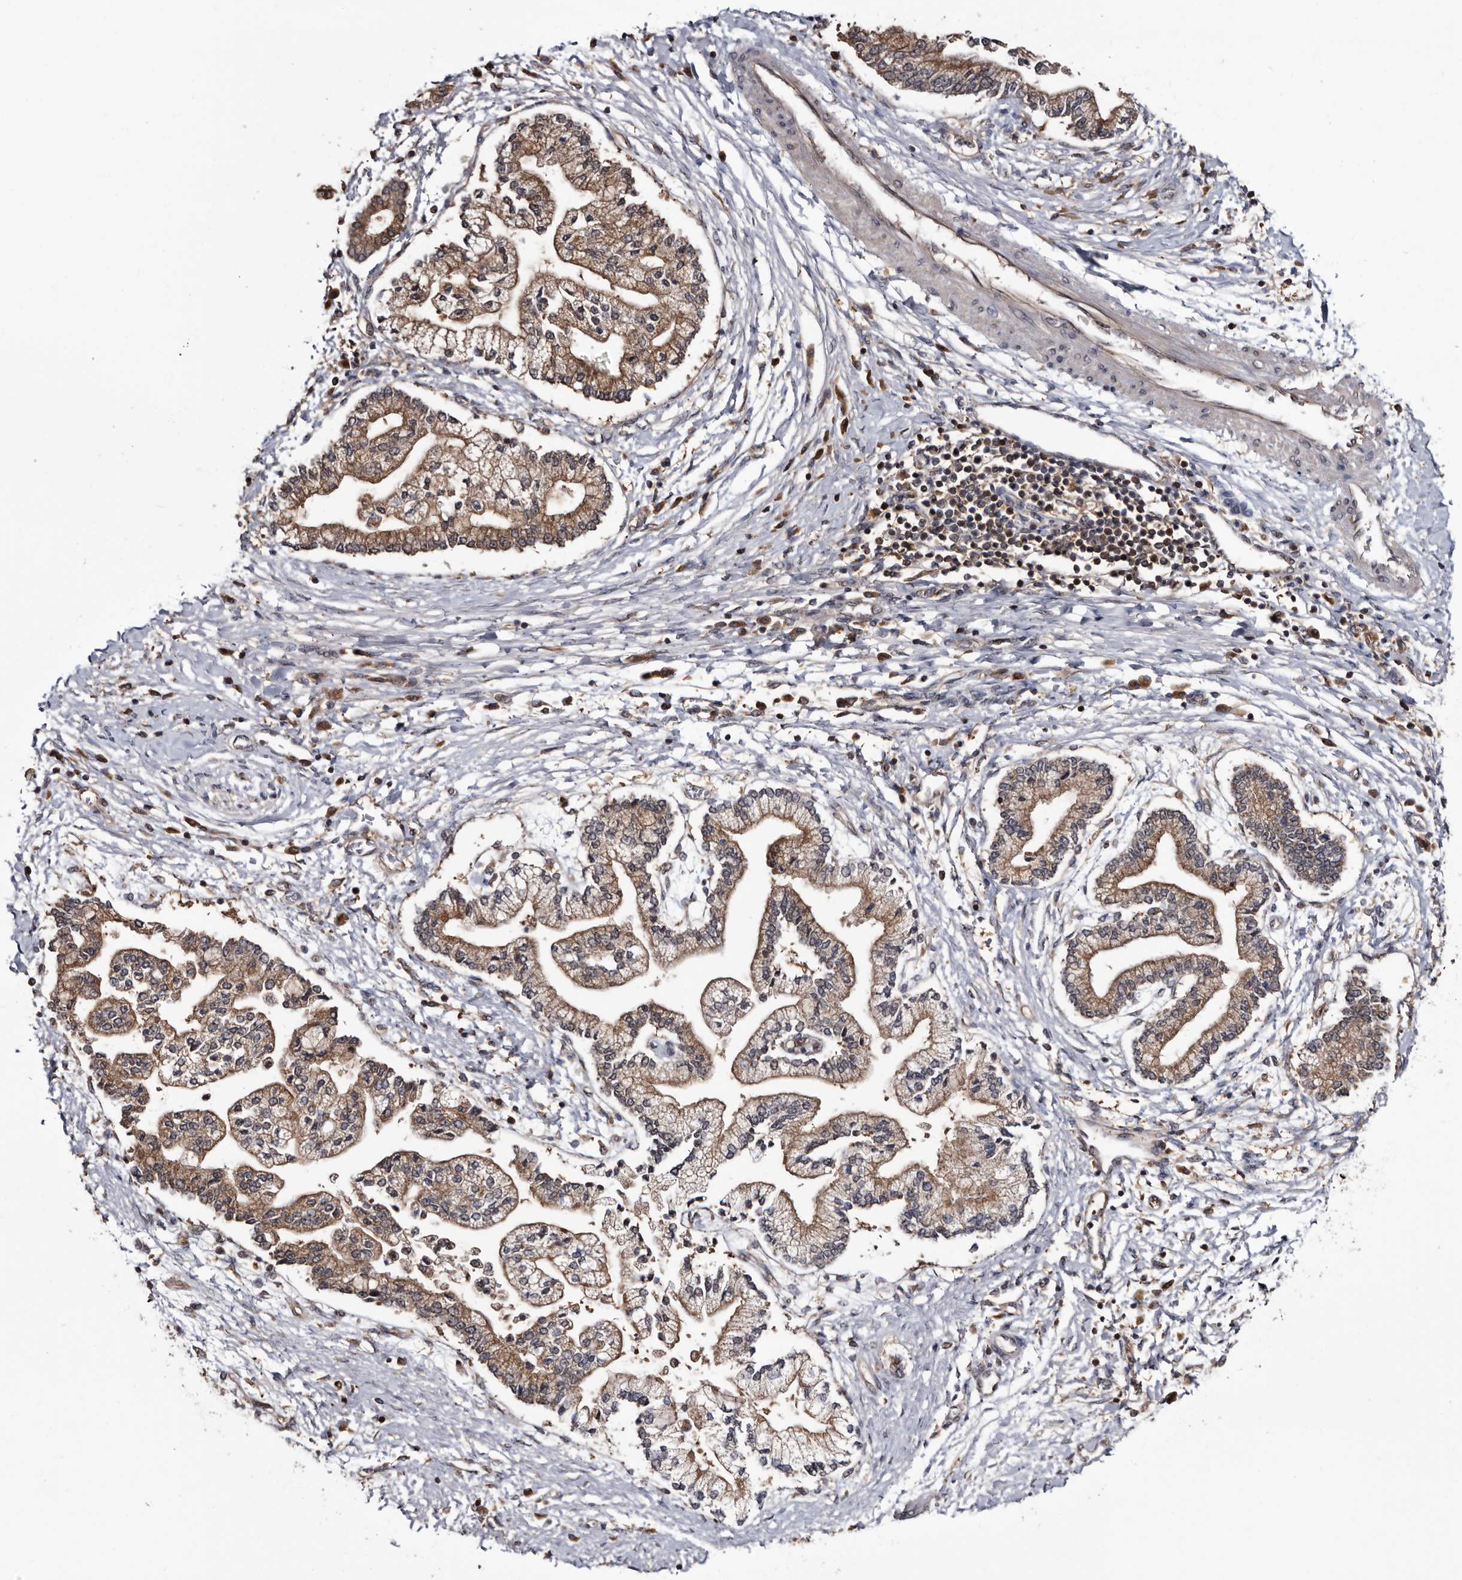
{"staining": {"intensity": "strong", "quantity": ">75%", "location": "cytoplasmic/membranous"}, "tissue": "liver cancer", "cell_type": "Tumor cells", "image_type": "cancer", "snomed": [{"axis": "morphology", "description": "Cholangiocarcinoma"}, {"axis": "topography", "description": "Liver"}], "caption": "High-power microscopy captured an immunohistochemistry photomicrograph of liver cancer (cholangiocarcinoma), revealing strong cytoplasmic/membranous expression in approximately >75% of tumor cells.", "gene": "TTI2", "patient": {"sex": "male", "age": 50}}